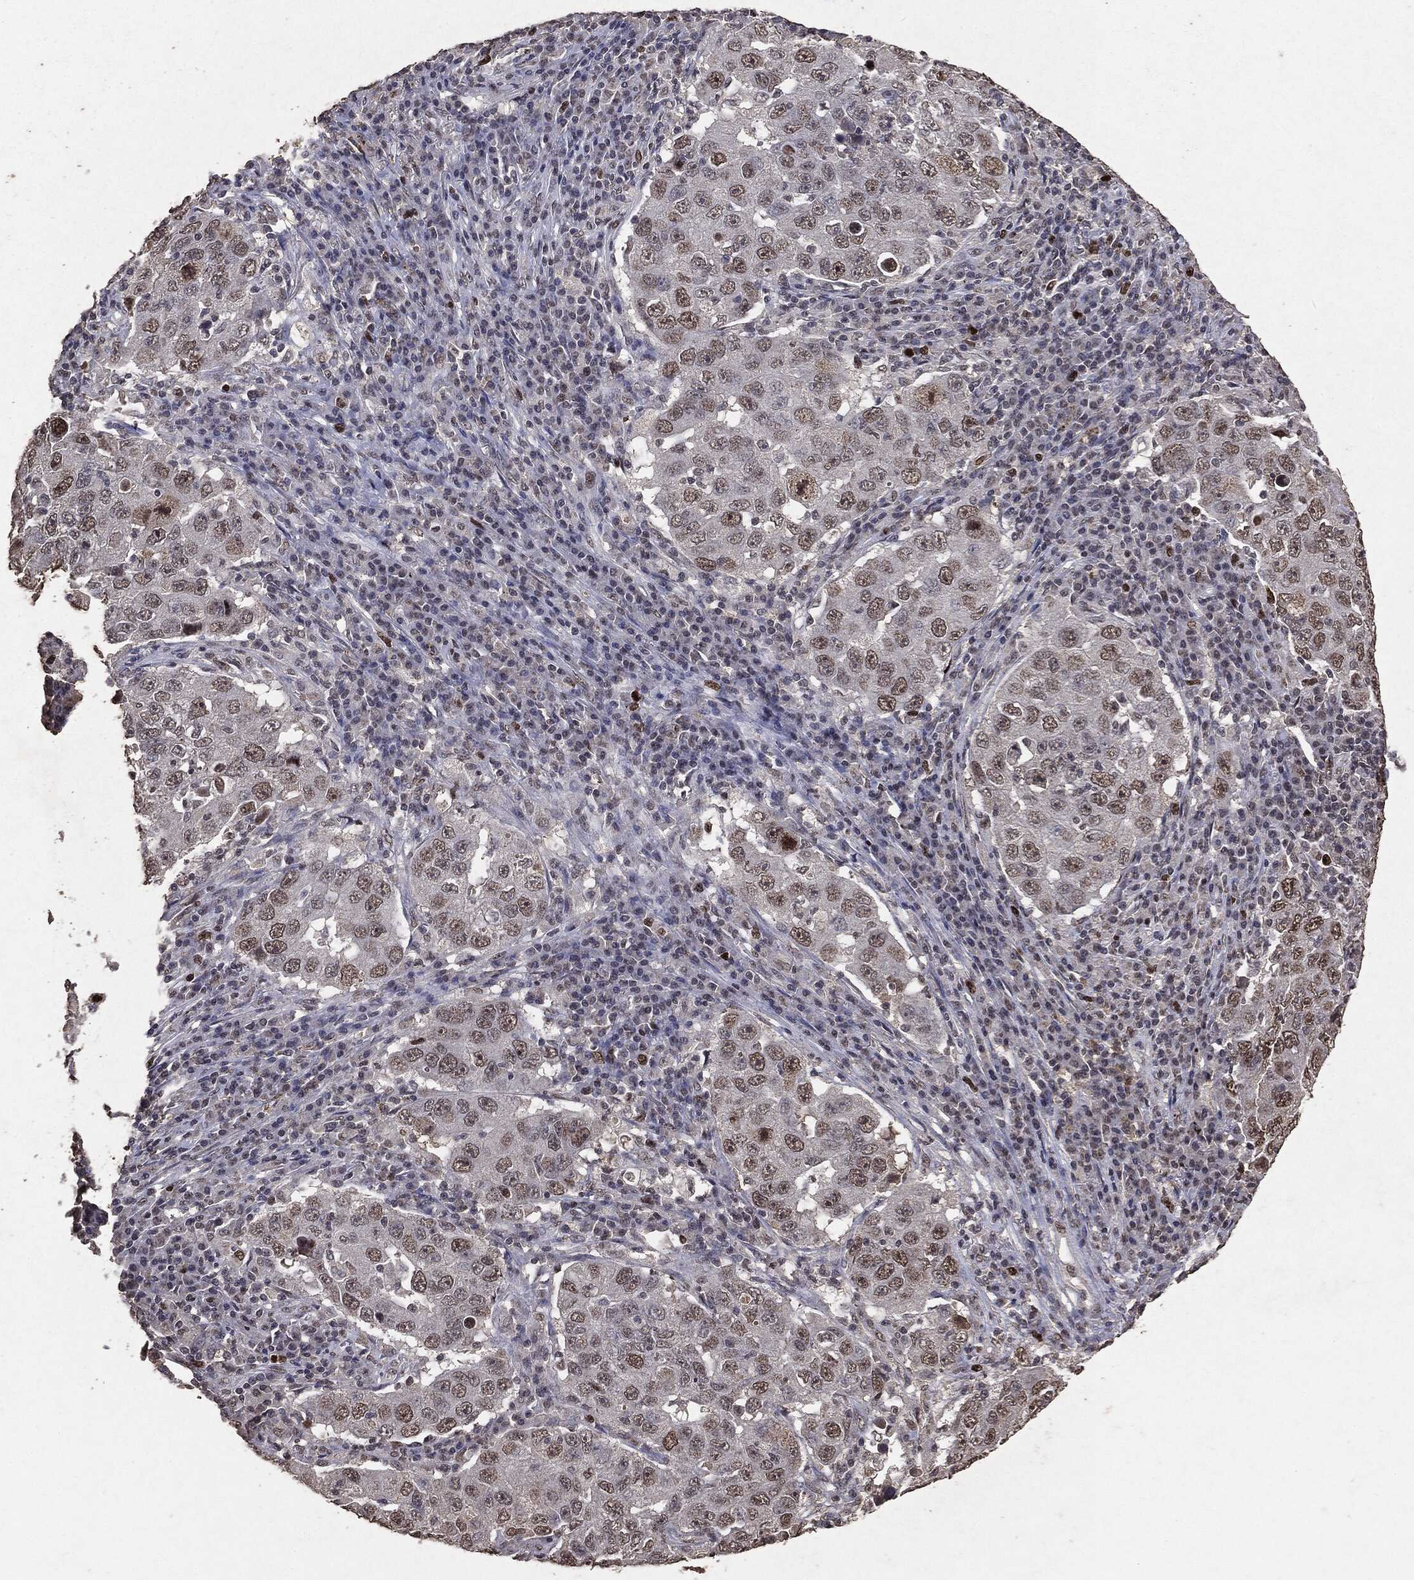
{"staining": {"intensity": "moderate", "quantity": "<25%", "location": "nuclear"}, "tissue": "lung cancer", "cell_type": "Tumor cells", "image_type": "cancer", "snomed": [{"axis": "morphology", "description": "Adenocarcinoma, NOS"}, {"axis": "topography", "description": "Lung"}], "caption": "A low amount of moderate nuclear expression is identified in approximately <25% of tumor cells in lung adenocarcinoma tissue.", "gene": "RAD18", "patient": {"sex": "male", "age": 73}}